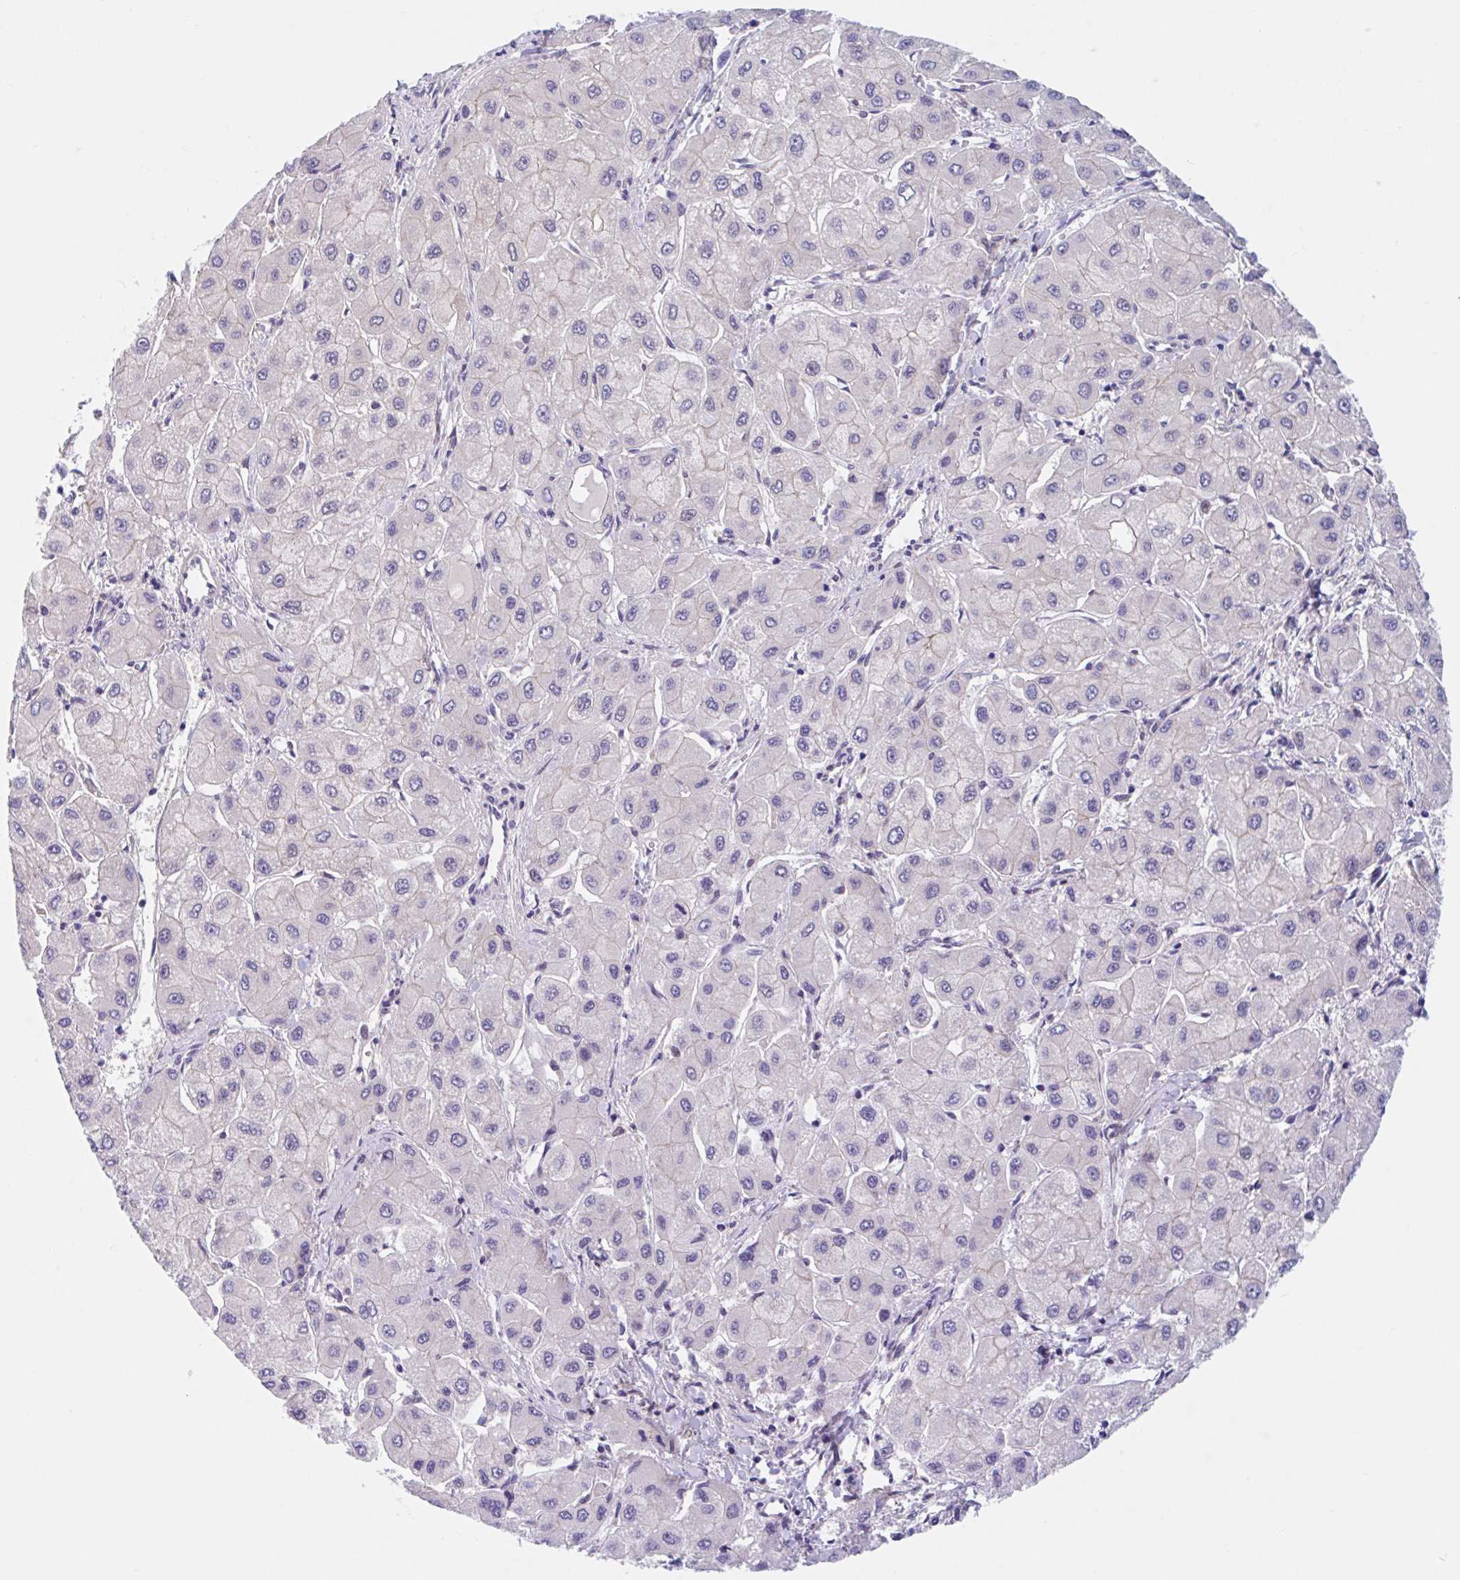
{"staining": {"intensity": "negative", "quantity": "none", "location": "none"}, "tissue": "liver cancer", "cell_type": "Tumor cells", "image_type": "cancer", "snomed": [{"axis": "morphology", "description": "Carcinoma, Hepatocellular, NOS"}, {"axis": "topography", "description": "Liver"}], "caption": "Immunohistochemistry photomicrograph of human liver cancer (hepatocellular carcinoma) stained for a protein (brown), which displays no positivity in tumor cells.", "gene": "TMEM86A", "patient": {"sex": "male", "age": 40}}